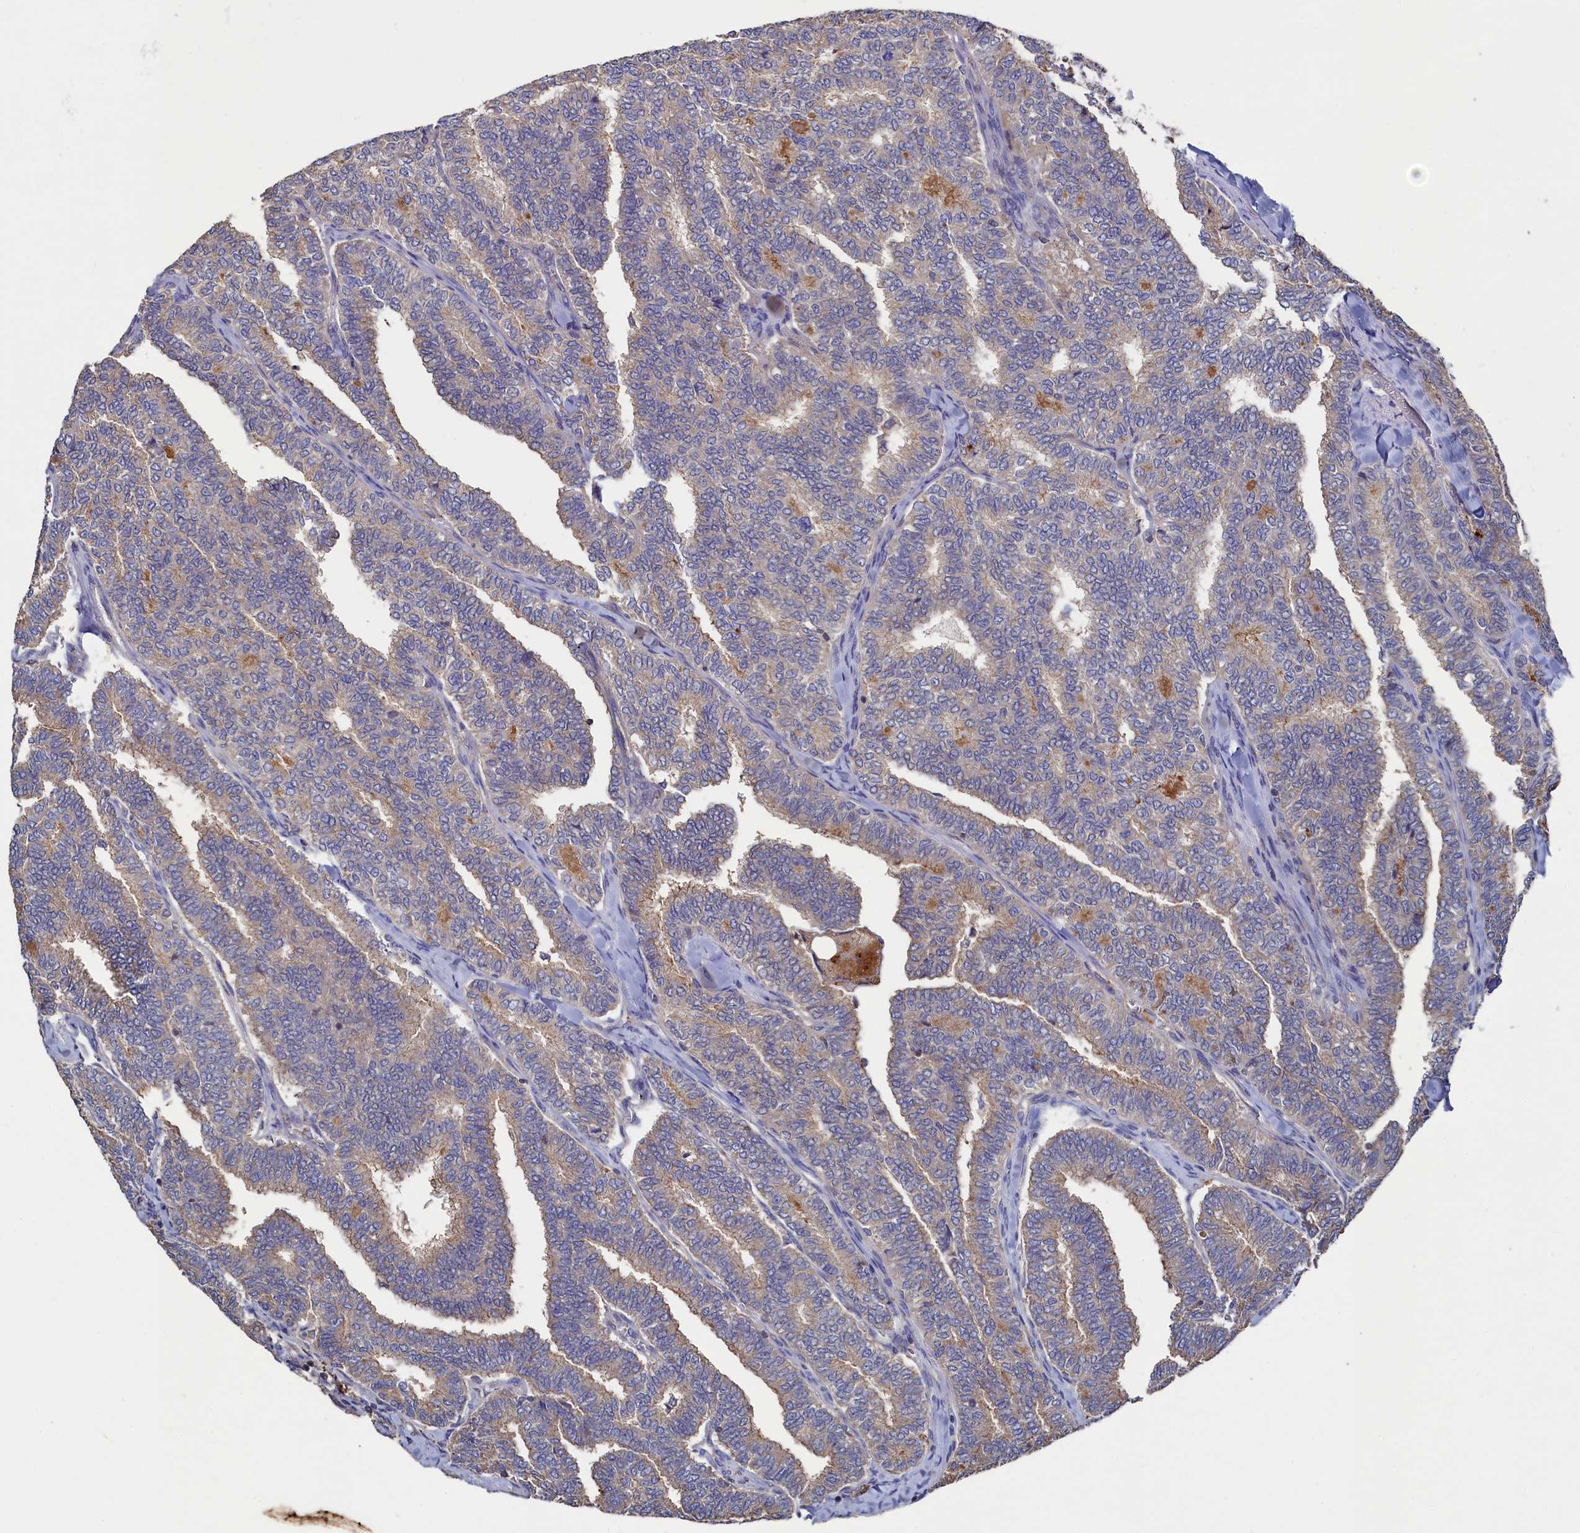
{"staining": {"intensity": "weak", "quantity": ">75%", "location": "cytoplasmic/membranous"}, "tissue": "thyroid cancer", "cell_type": "Tumor cells", "image_type": "cancer", "snomed": [{"axis": "morphology", "description": "Papillary adenocarcinoma, NOS"}, {"axis": "topography", "description": "Thyroid gland"}], "caption": "Immunohistochemistry (IHC) micrograph of human papillary adenocarcinoma (thyroid) stained for a protein (brown), which displays low levels of weak cytoplasmic/membranous staining in about >75% of tumor cells.", "gene": "TK2", "patient": {"sex": "female", "age": 35}}